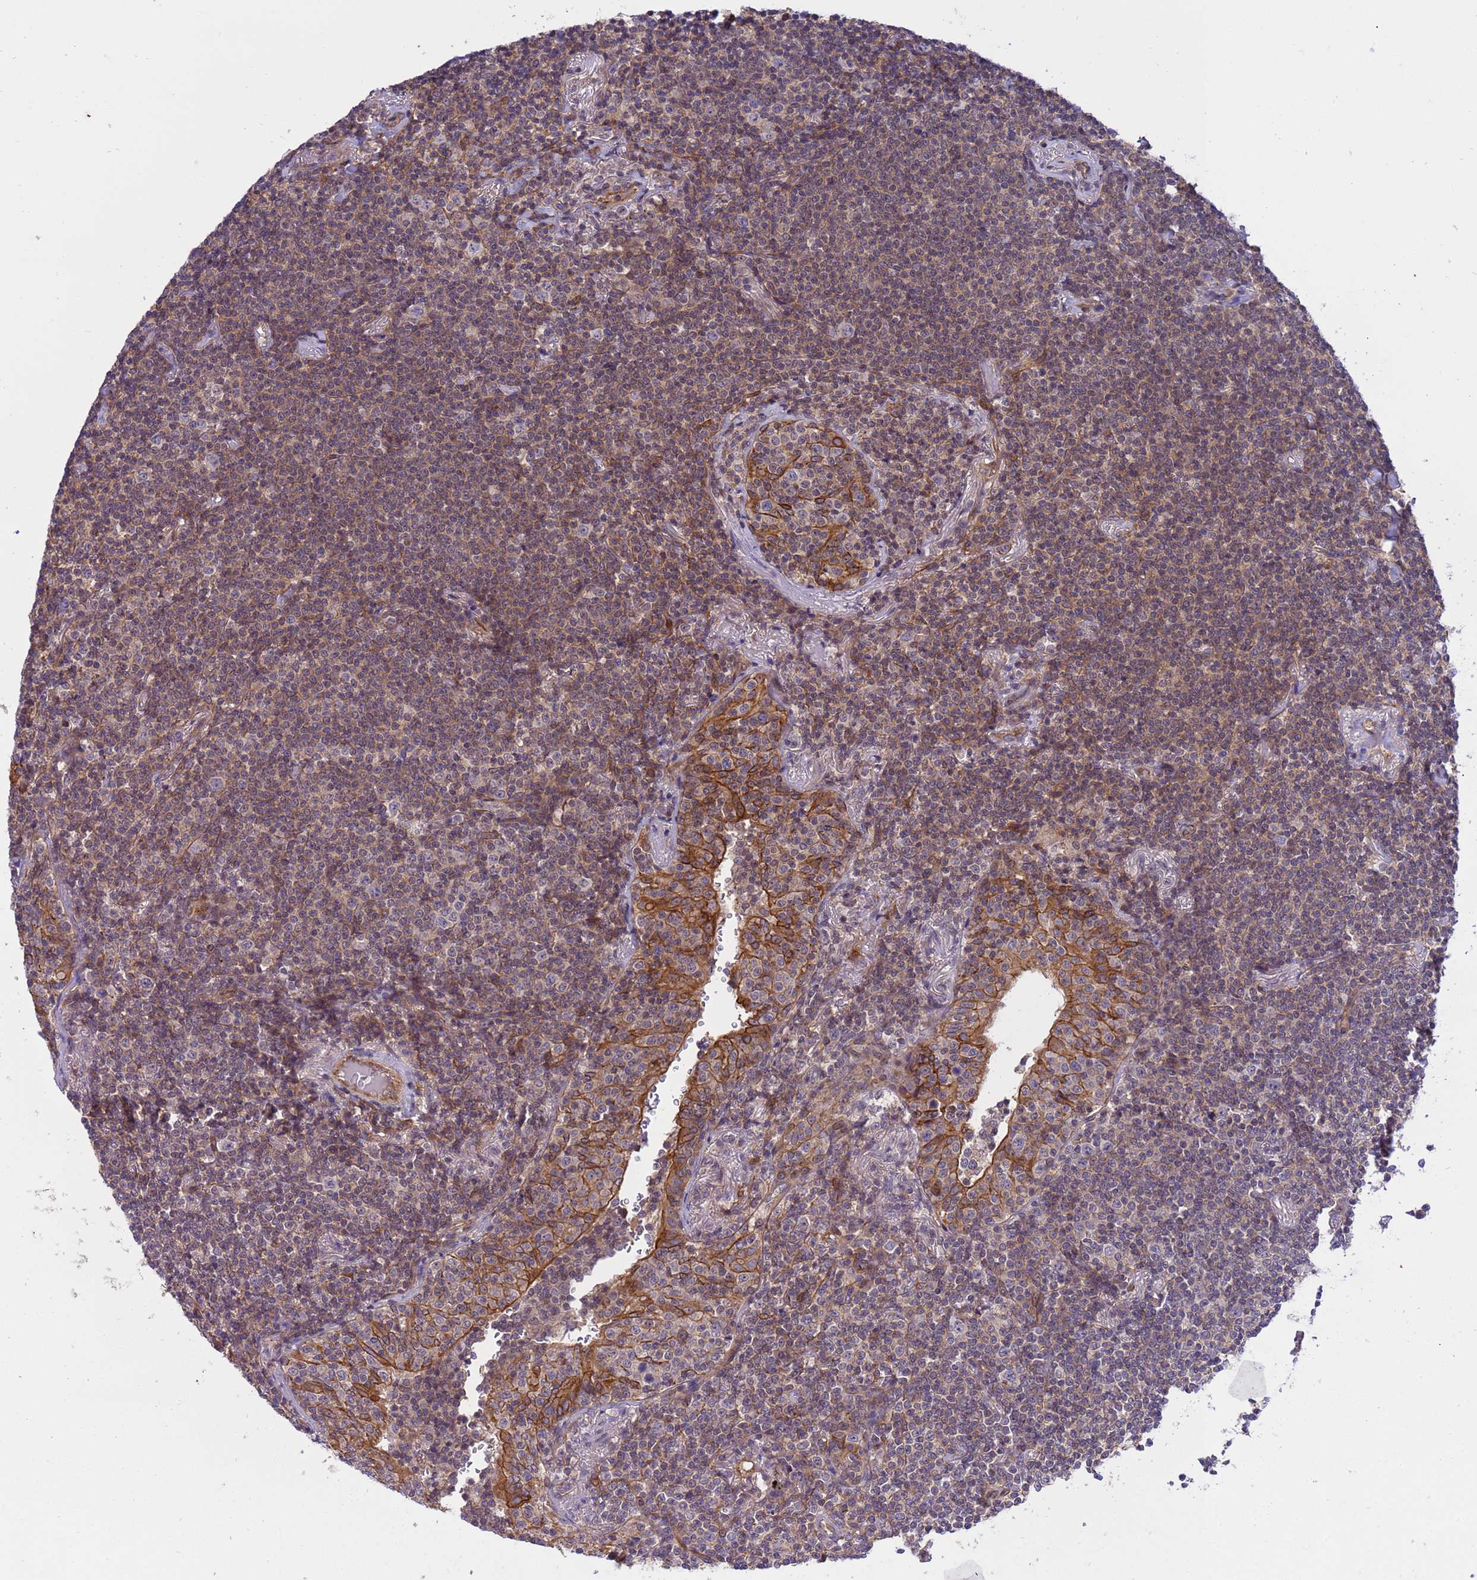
{"staining": {"intensity": "weak", "quantity": ">75%", "location": "cytoplasmic/membranous"}, "tissue": "lymphoma", "cell_type": "Tumor cells", "image_type": "cancer", "snomed": [{"axis": "morphology", "description": "Malignant lymphoma, non-Hodgkin's type, Low grade"}, {"axis": "topography", "description": "Lung"}], "caption": "DAB immunohistochemical staining of malignant lymphoma, non-Hodgkin's type (low-grade) displays weak cytoplasmic/membranous protein positivity in about >75% of tumor cells. The staining was performed using DAB (3,3'-diaminobenzidine), with brown indicating positive protein expression. Nuclei are stained blue with hematoxylin.", "gene": "SMCO3", "patient": {"sex": "female", "age": 71}}